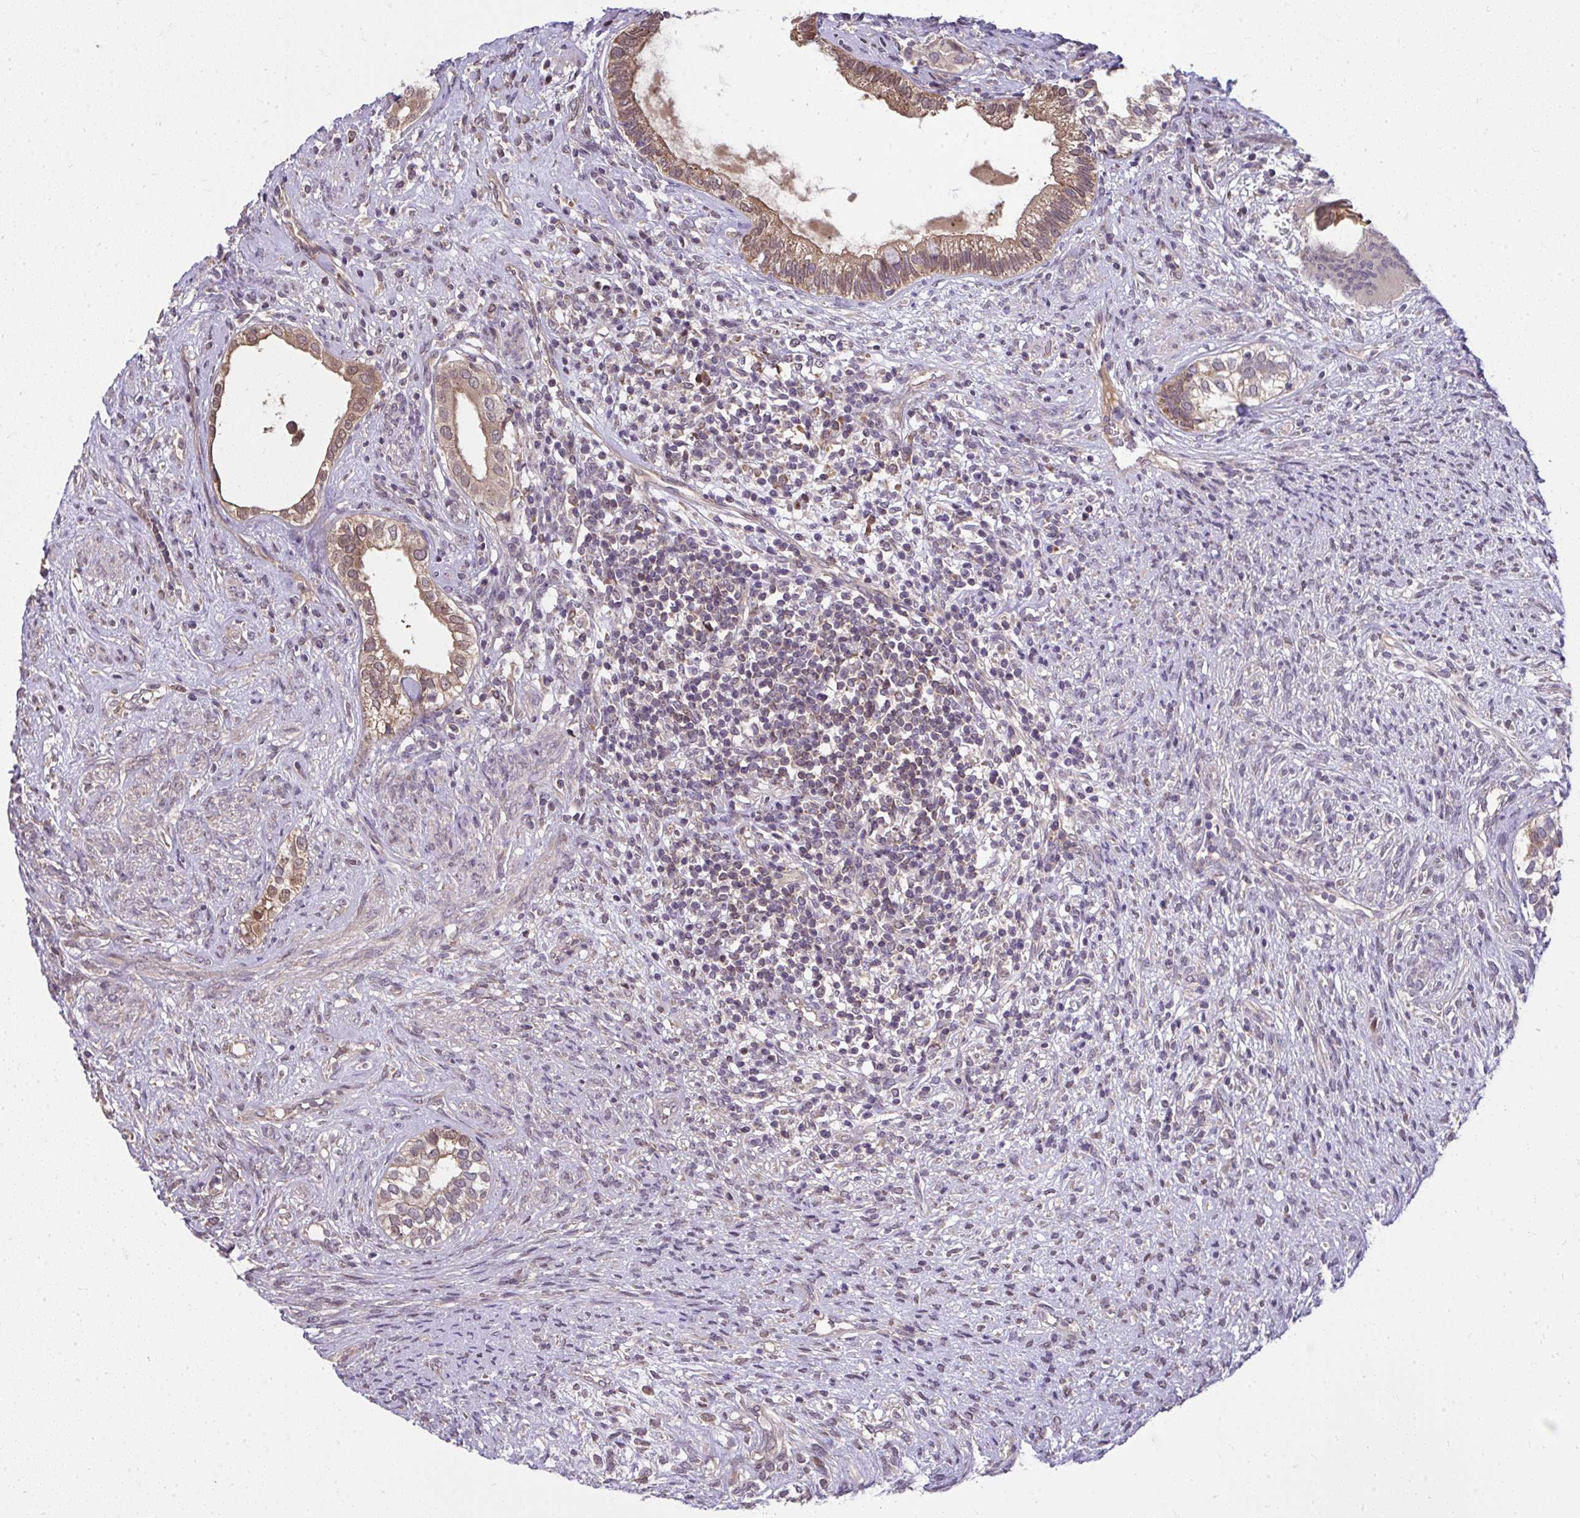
{"staining": {"intensity": "moderate", "quantity": ">75%", "location": "cytoplasmic/membranous,nuclear"}, "tissue": "testis cancer", "cell_type": "Tumor cells", "image_type": "cancer", "snomed": [{"axis": "morphology", "description": "Seminoma, NOS"}, {"axis": "morphology", "description": "Carcinoma, Embryonal, NOS"}, {"axis": "topography", "description": "Testis"}], "caption": "Human embryonal carcinoma (testis) stained for a protein (brown) demonstrates moderate cytoplasmic/membranous and nuclear positive staining in about >75% of tumor cells.", "gene": "RDH14", "patient": {"sex": "male", "age": 41}}